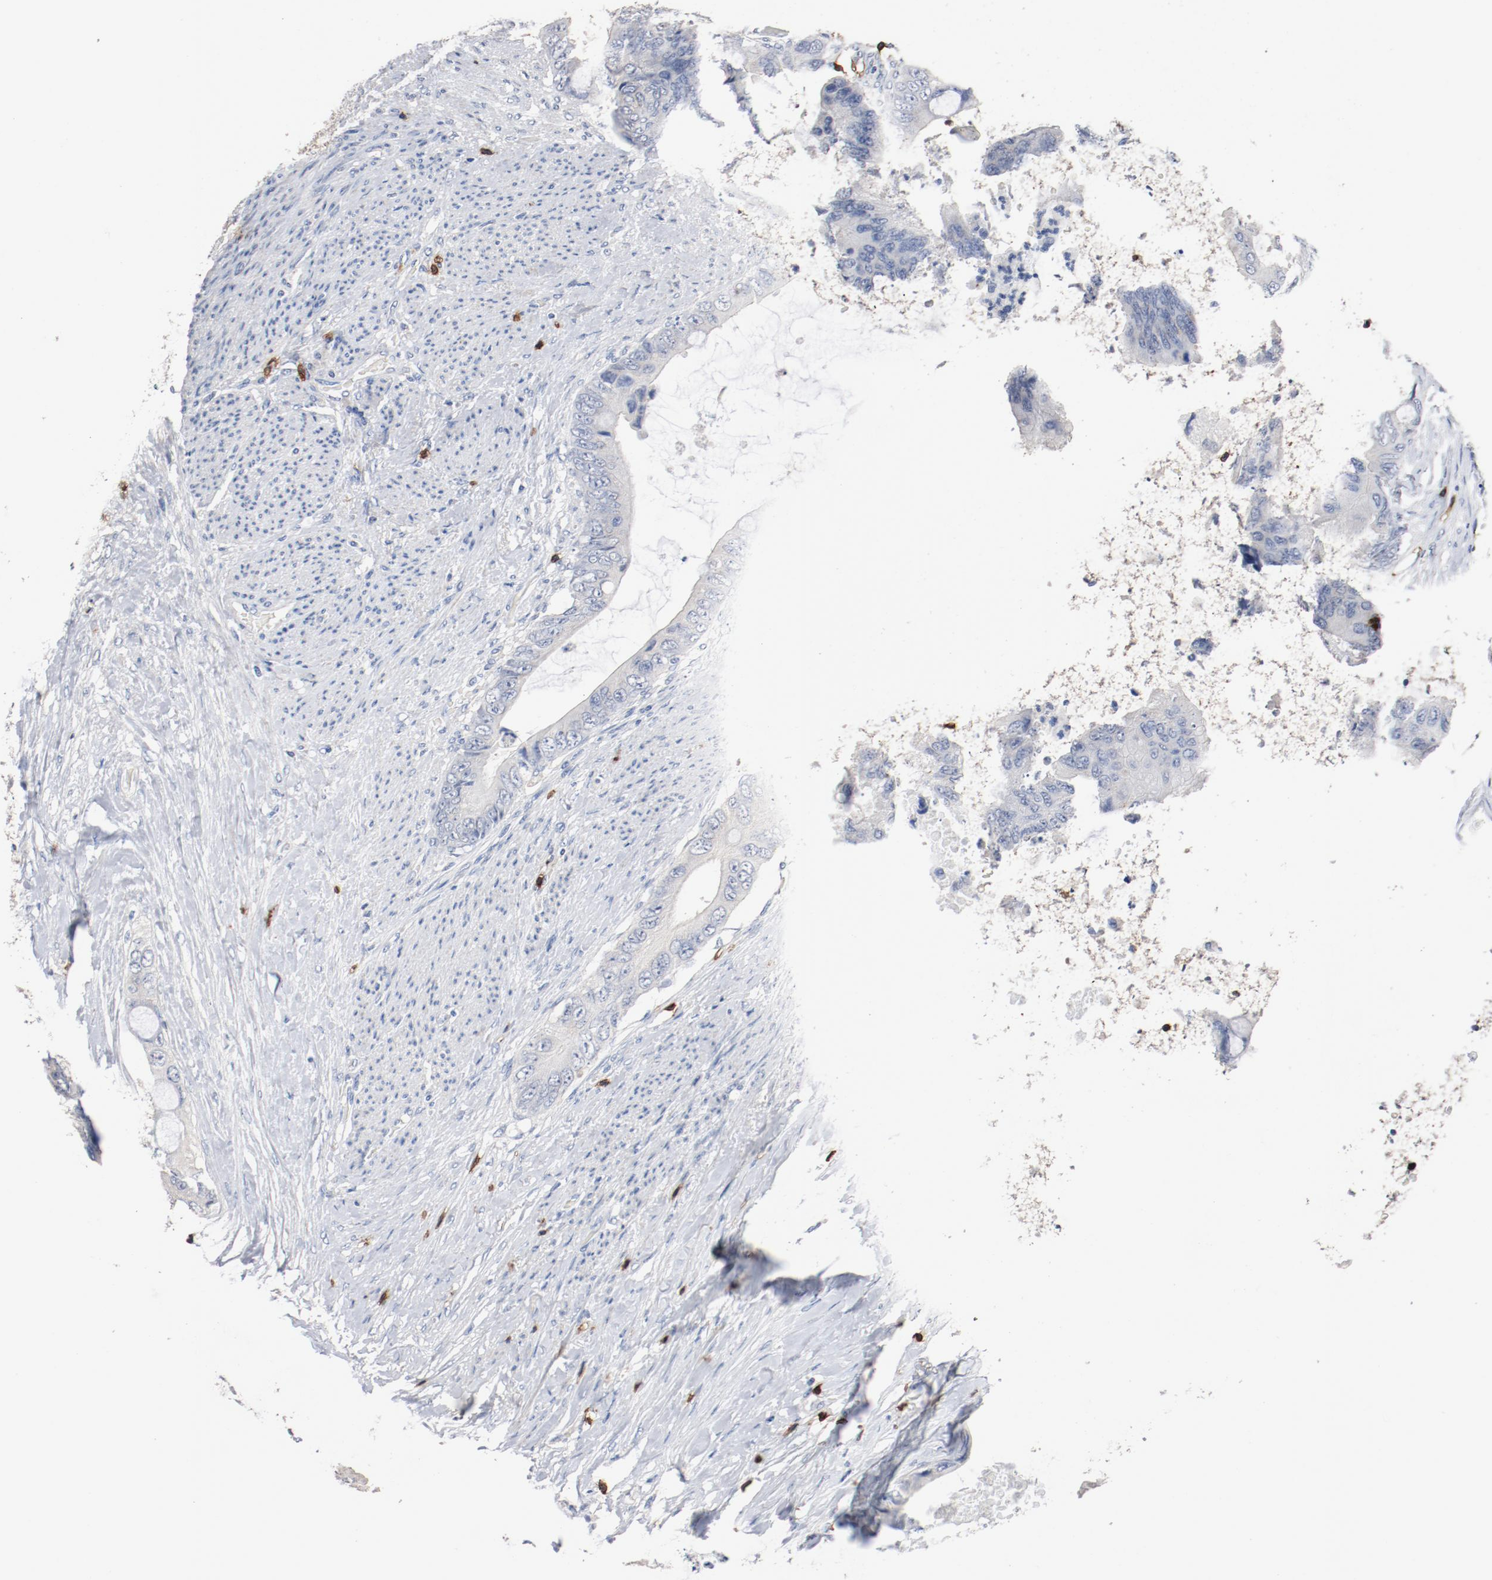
{"staining": {"intensity": "negative", "quantity": "none", "location": "none"}, "tissue": "colorectal cancer", "cell_type": "Tumor cells", "image_type": "cancer", "snomed": [{"axis": "morphology", "description": "Normal tissue, NOS"}, {"axis": "morphology", "description": "Adenocarcinoma, NOS"}, {"axis": "topography", "description": "Rectum"}, {"axis": "topography", "description": "Peripheral nerve tissue"}], "caption": "There is no significant expression in tumor cells of colorectal cancer (adenocarcinoma). Brightfield microscopy of IHC stained with DAB (brown) and hematoxylin (blue), captured at high magnification.", "gene": "CD247", "patient": {"sex": "female", "age": 77}}